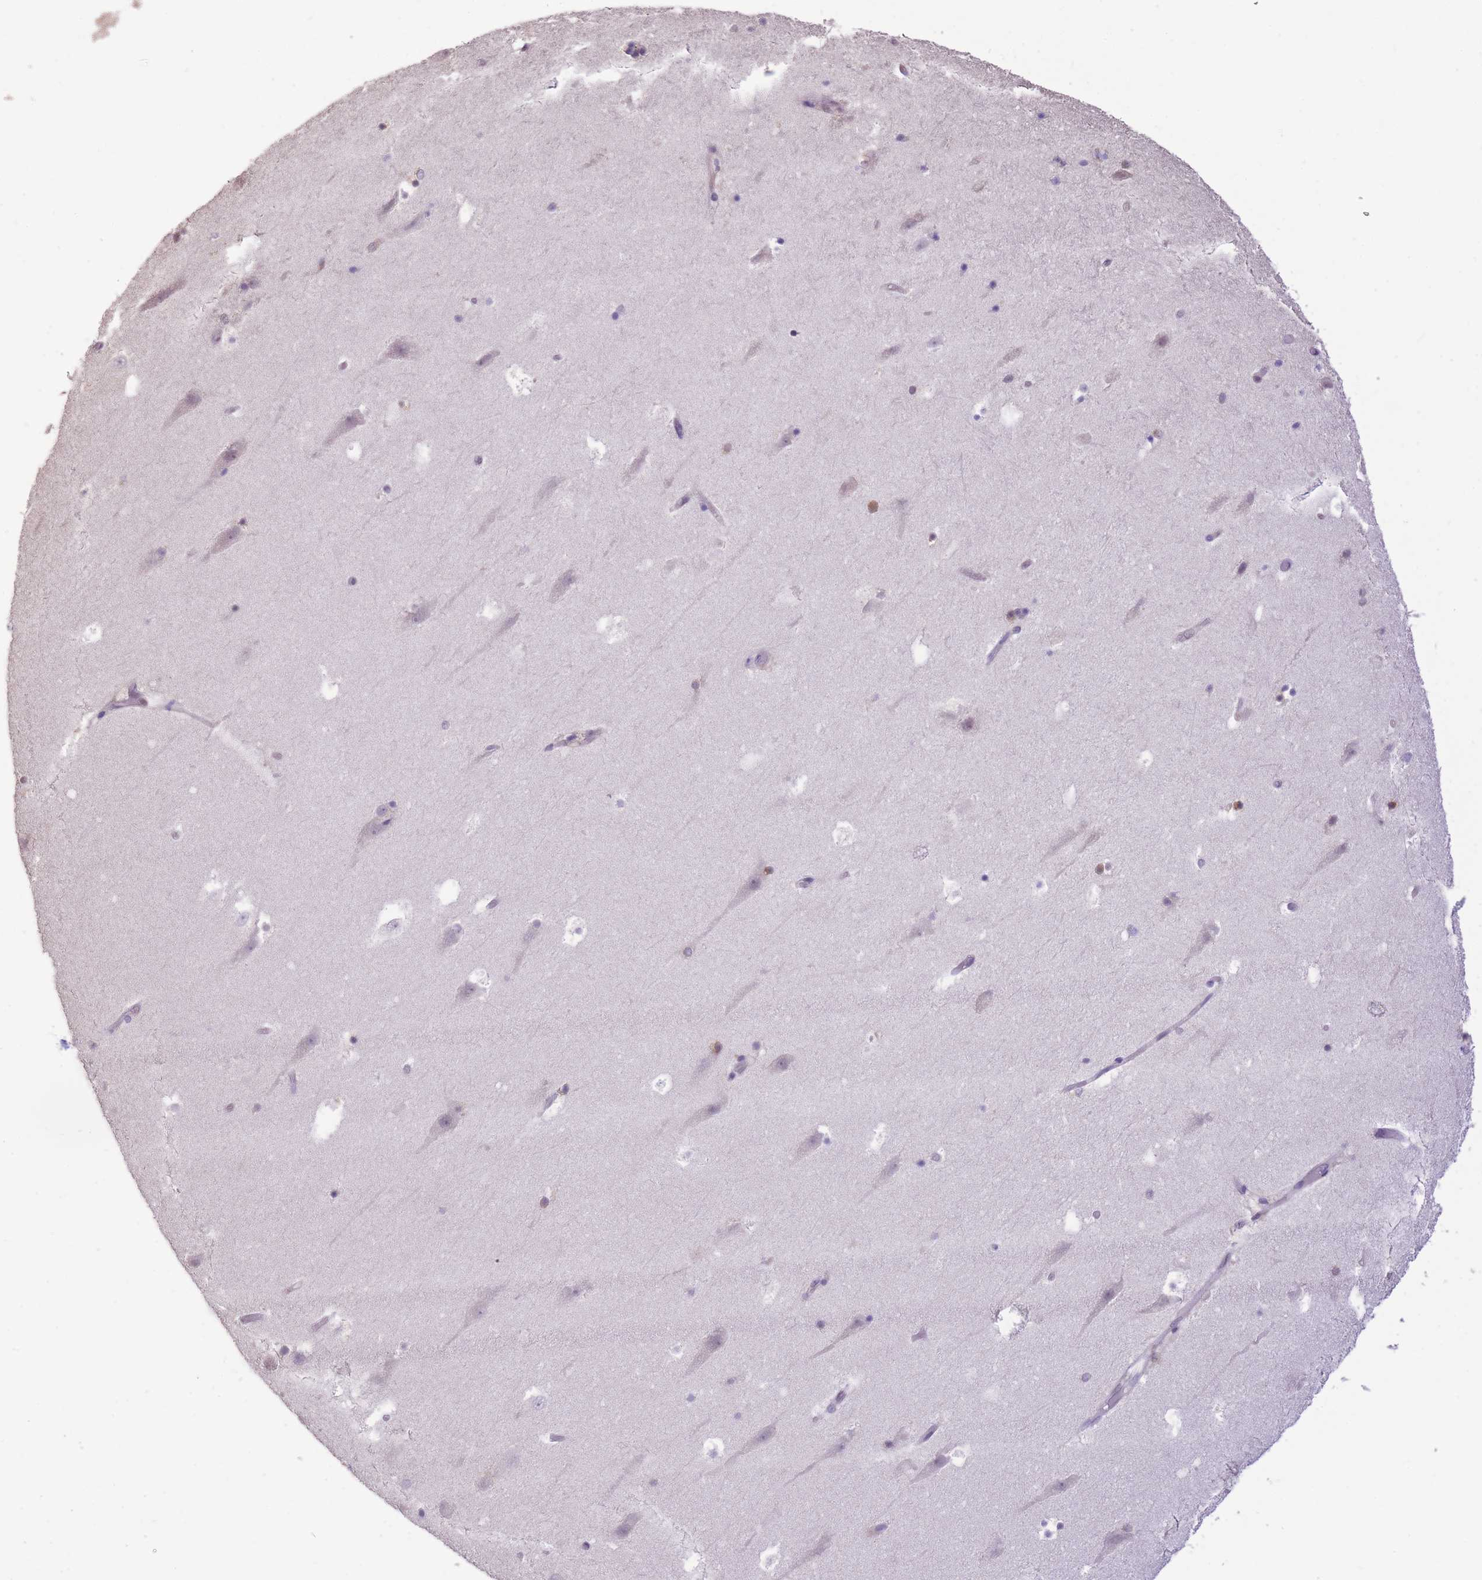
{"staining": {"intensity": "negative", "quantity": "none", "location": "none"}, "tissue": "hippocampus", "cell_type": "Glial cells", "image_type": "normal", "snomed": [{"axis": "morphology", "description": "Normal tissue, NOS"}, {"axis": "topography", "description": "Hippocampus"}], "caption": "This is an immunohistochemistry (IHC) histopathology image of benign human hippocampus. There is no staining in glial cells.", "gene": "UBXN7", "patient": {"sex": "female", "age": 52}}